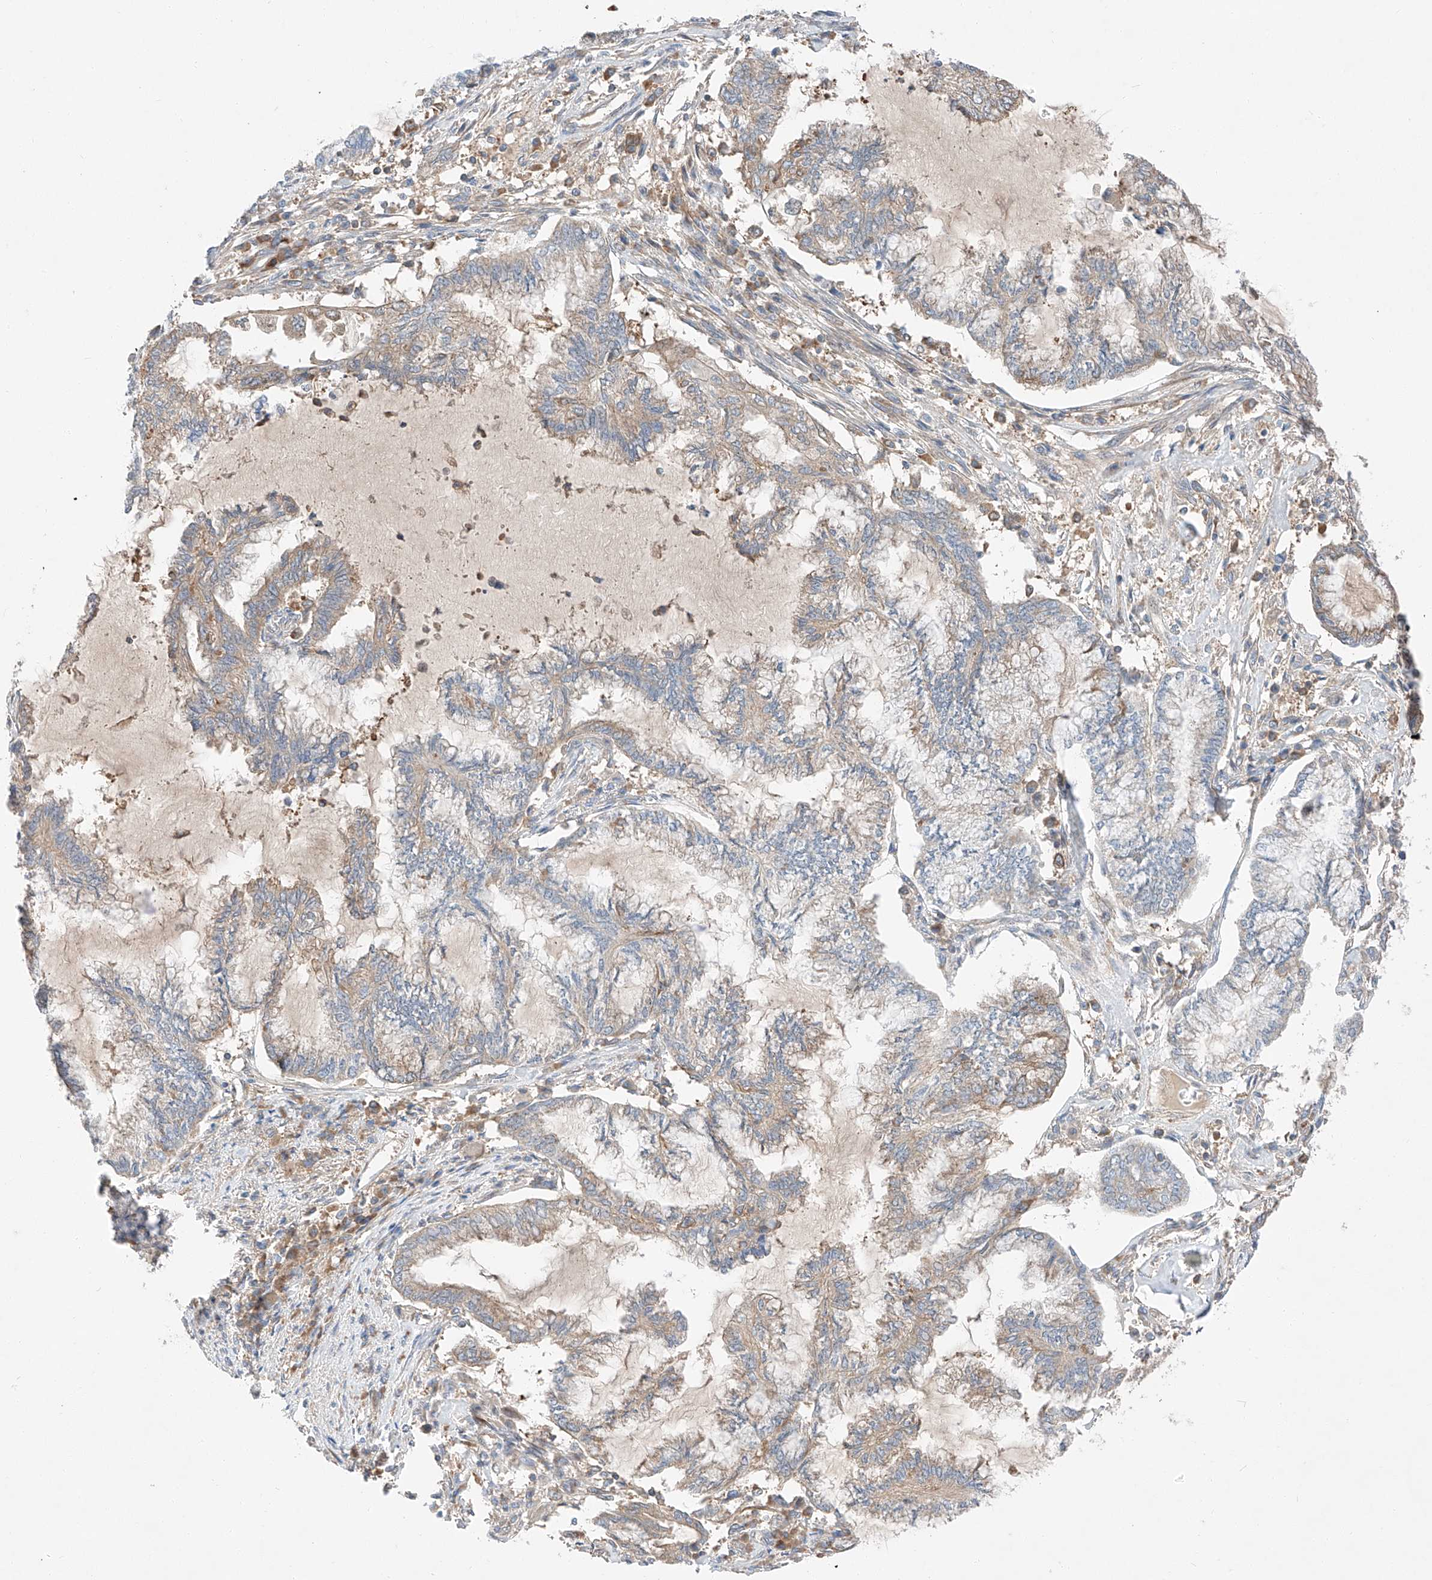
{"staining": {"intensity": "weak", "quantity": "25%-75%", "location": "cytoplasmic/membranous"}, "tissue": "endometrial cancer", "cell_type": "Tumor cells", "image_type": "cancer", "snomed": [{"axis": "morphology", "description": "Adenocarcinoma, NOS"}, {"axis": "topography", "description": "Endometrium"}], "caption": "Protein expression analysis of human endometrial cancer reveals weak cytoplasmic/membranous expression in about 25%-75% of tumor cells.", "gene": "RUSC1", "patient": {"sex": "female", "age": 86}}